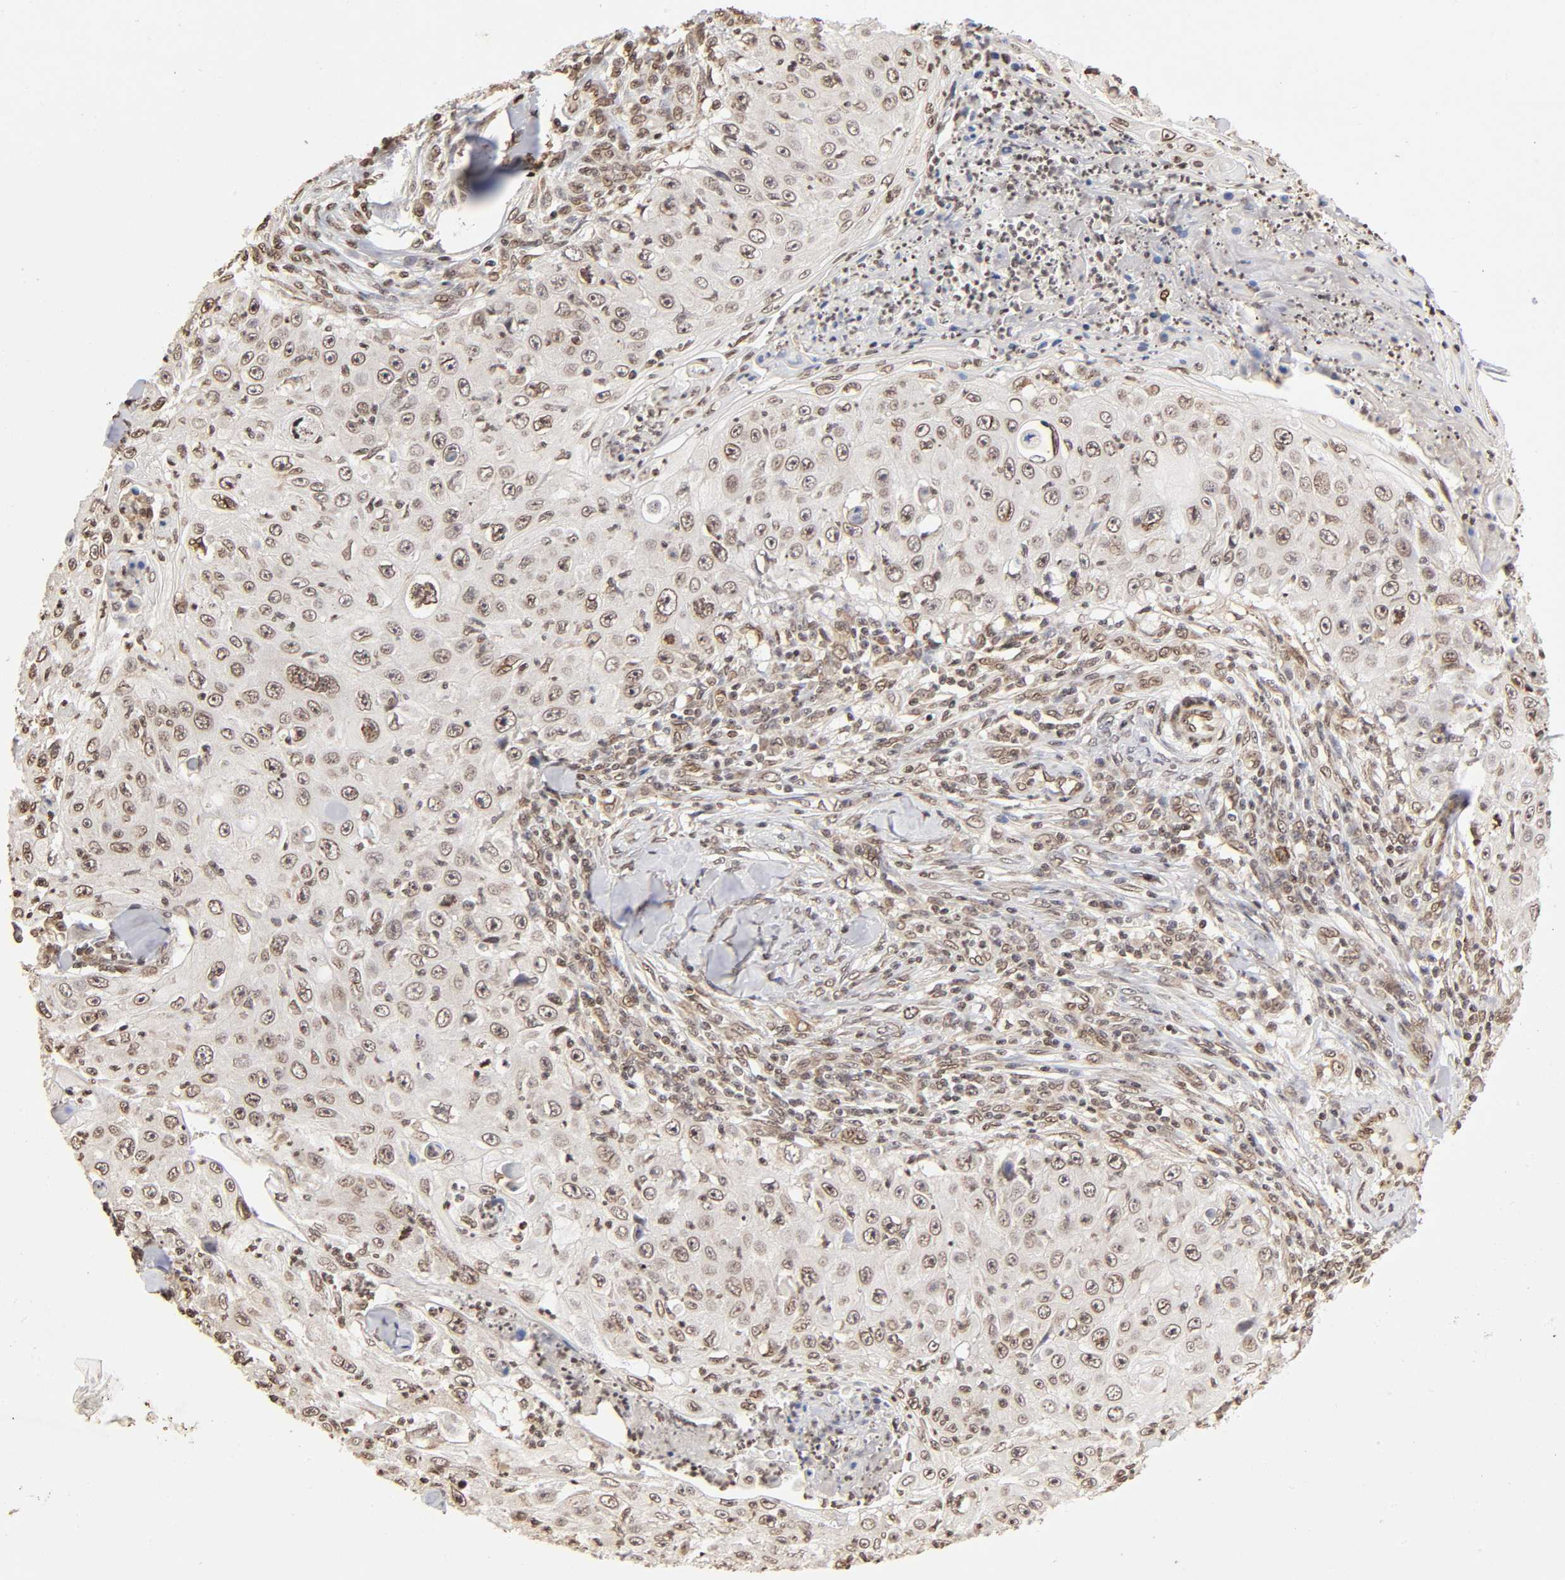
{"staining": {"intensity": "weak", "quantity": ">75%", "location": "nuclear"}, "tissue": "skin cancer", "cell_type": "Tumor cells", "image_type": "cancer", "snomed": [{"axis": "morphology", "description": "Squamous cell carcinoma, NOS"}, {"axis": "topography", "description": "Skin"}], "caption": "This is an image of IHC staining of skin squamous cell carcinoma, which shows weak expression in the nuclear of tumor cells.", "gene": "MLLT6", "patient": {"sex": "male", "age": 86}}